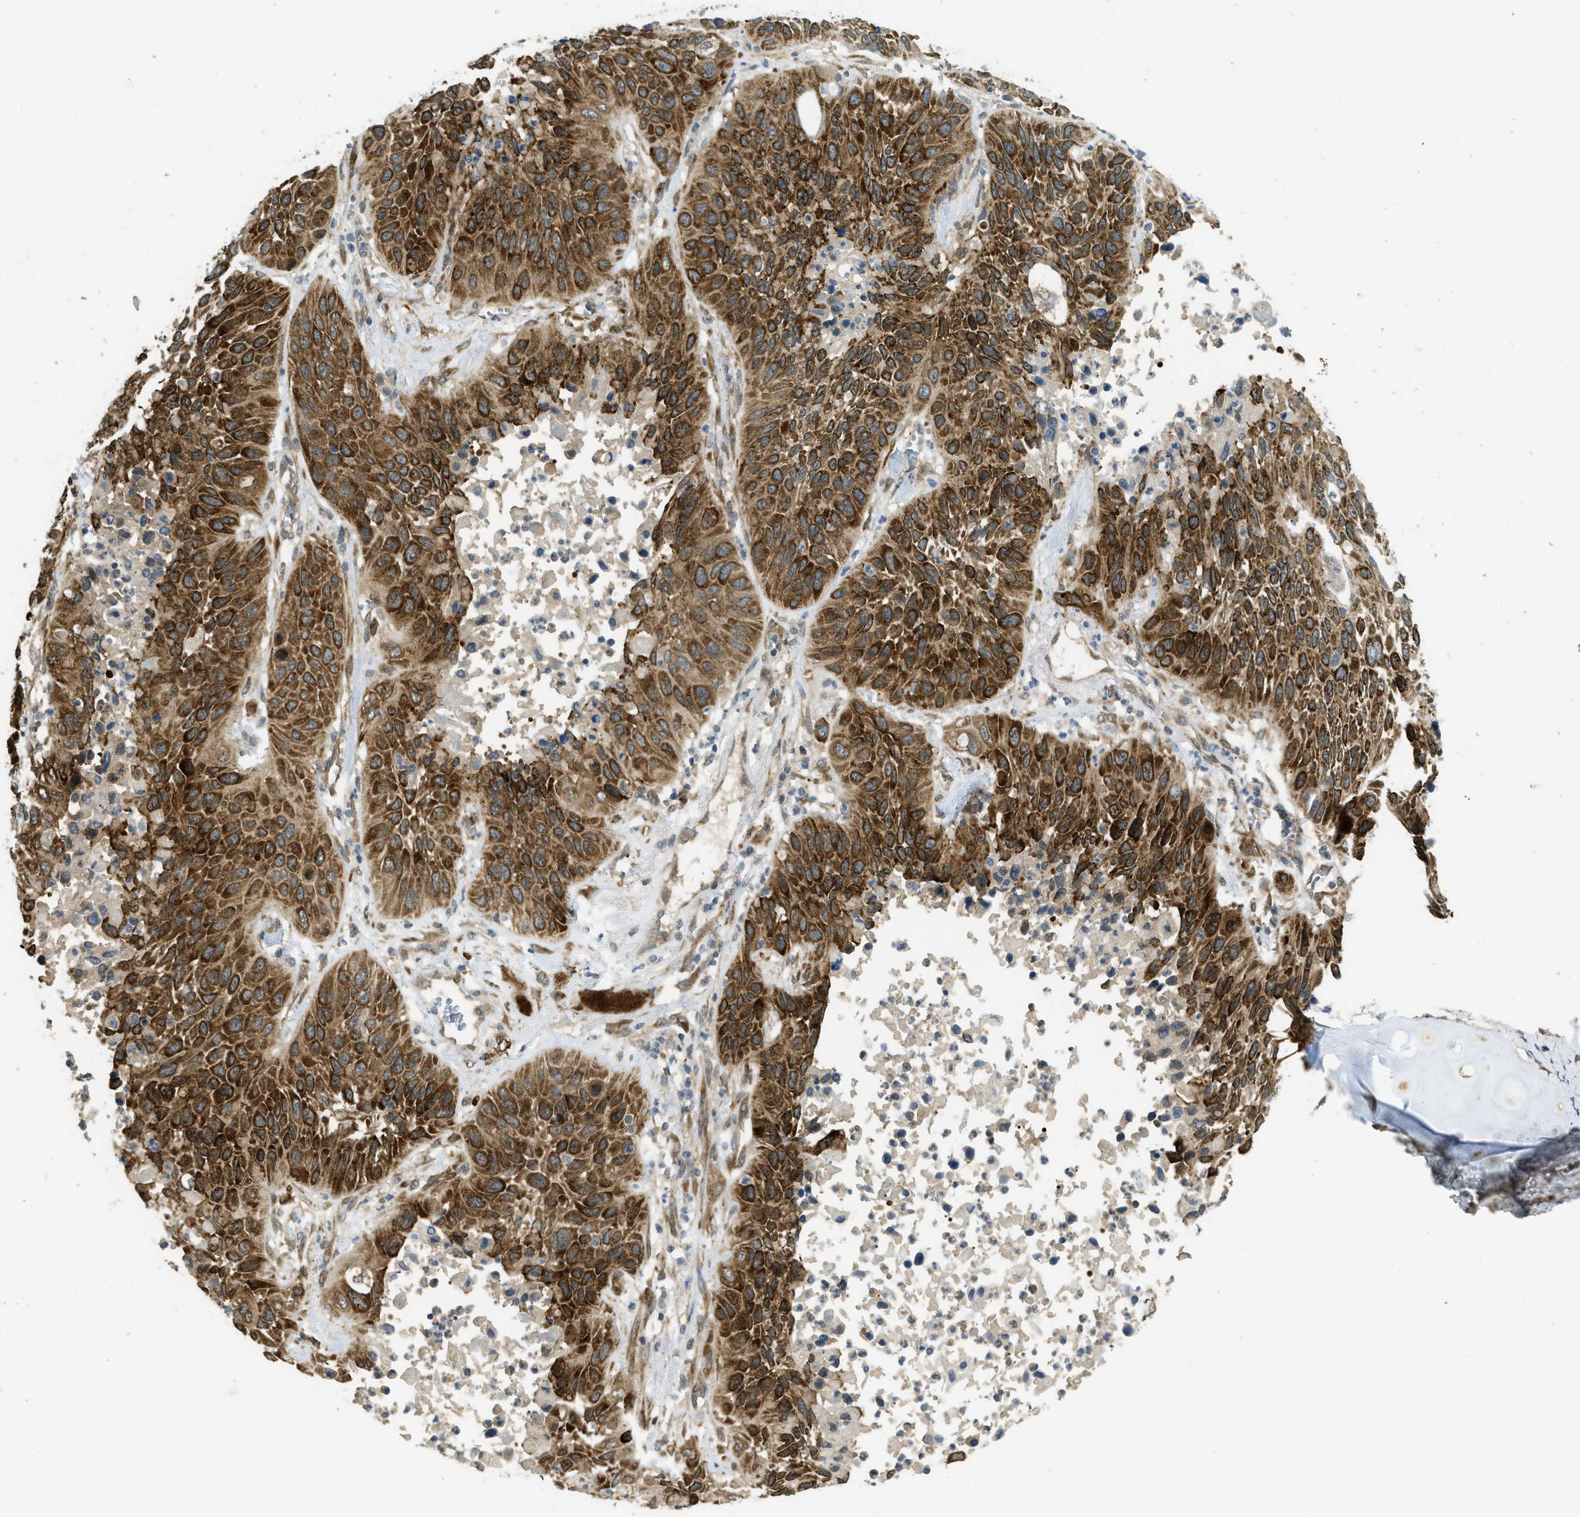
{"staining": {"intensity": "strong", "quantity": ">75%", "location": "cytoplasmic/membranous"}, "tissue": "lung cancer", "cell_type": "Tumor cells", "image_type": "cancer", "snomed": [{"axis": "morphology", "description": "Squamous cell carcinoma, NOS"}, {"axis": "topography", "description": "Lung"}], "caption": "Protein staining of lung cancer tissue exhibits strong cytoplasmic/membranous expression in approximately >75% of tumor cells.", "gene": "IGF2BP2", "patient": {"sex": "female", "age": 76}}